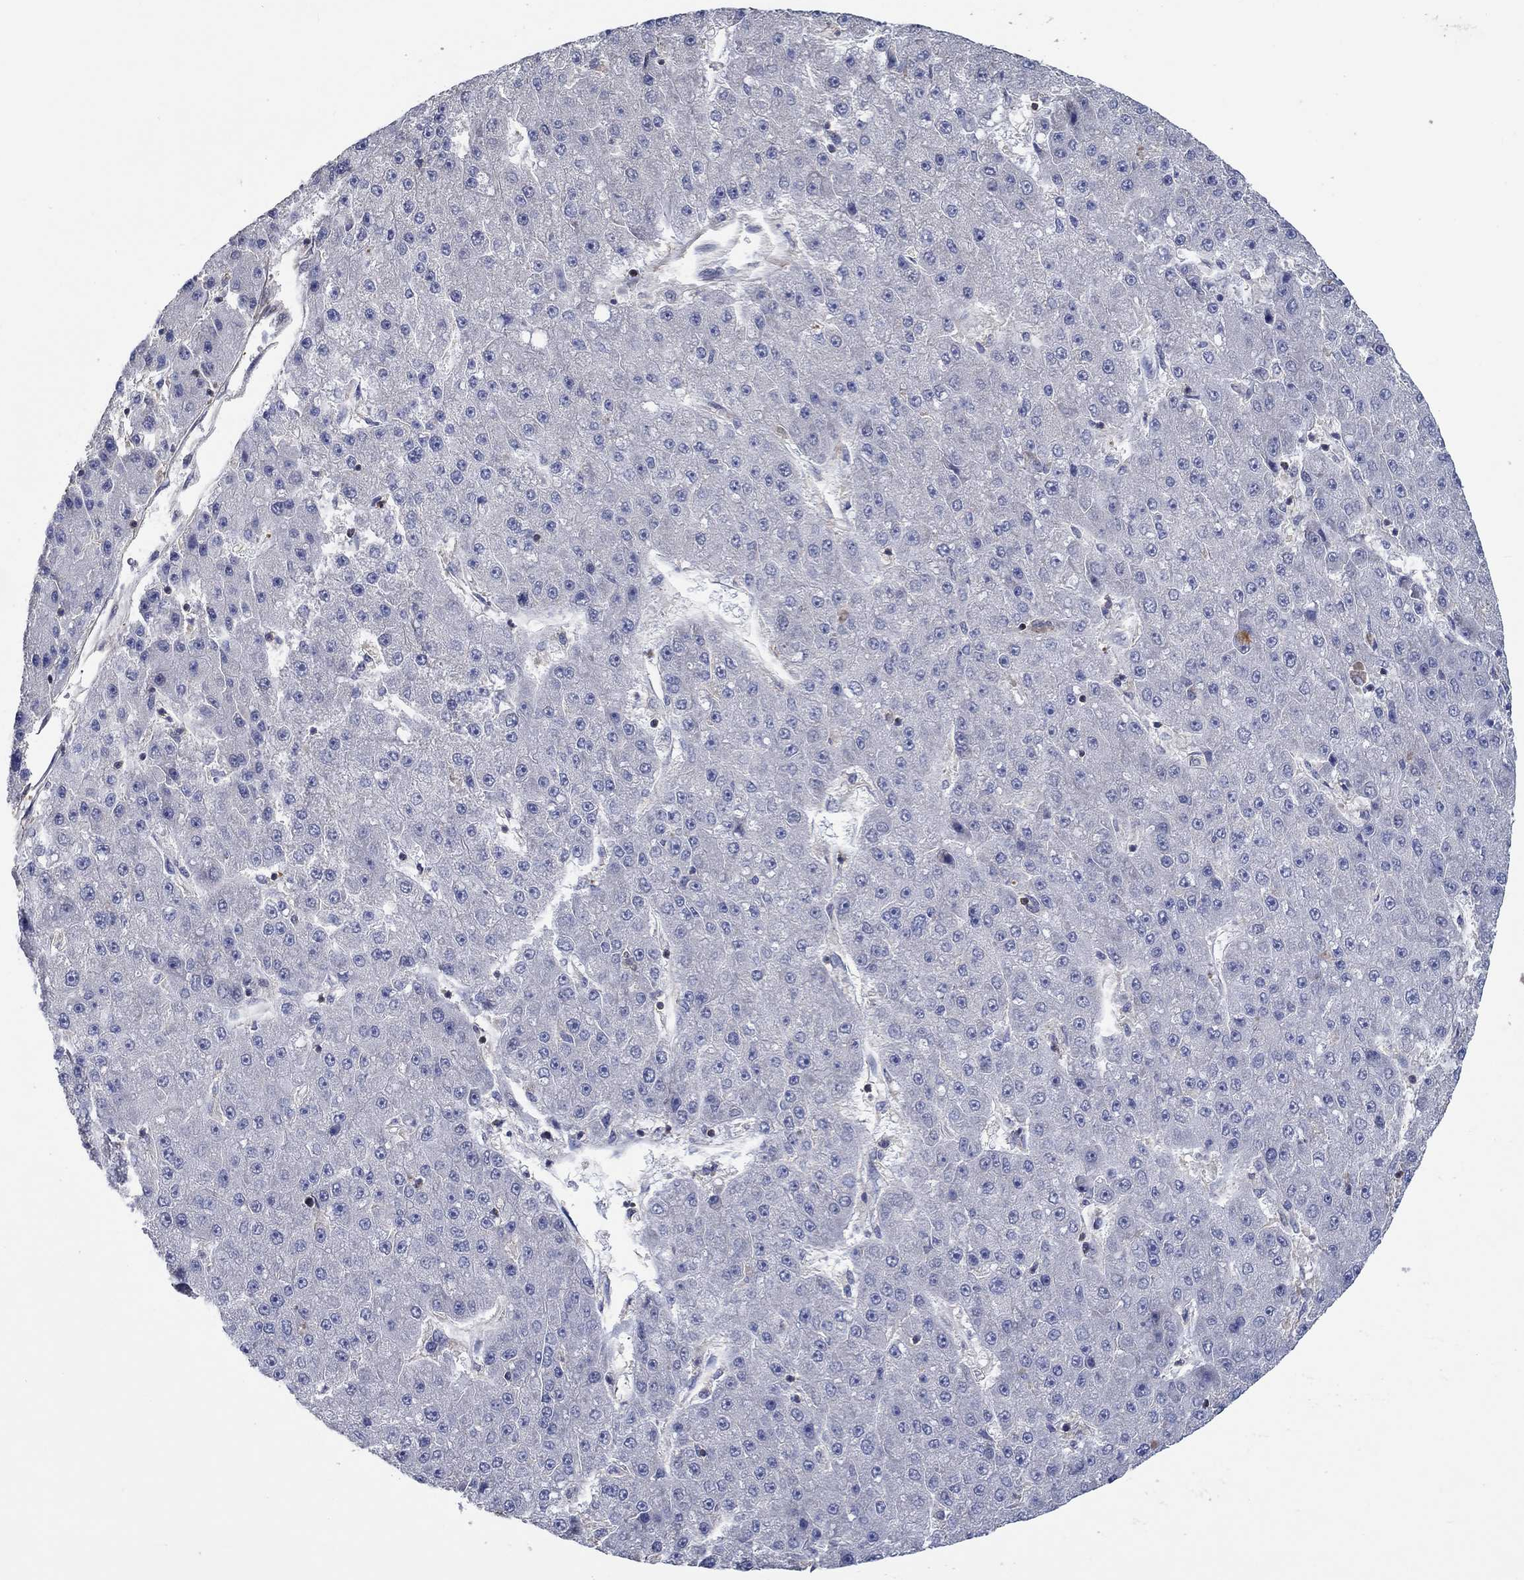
{"staining": {"intensity": "negative", "quantity": "none", "location": "none"}, "tissue": "liver cancer", "cell_type": "Tumor cells", "image_type": "cancer", "snomed": [{"axis": "morphology", "description": "Carcinoma, Hepatocellular, NOS"}, {"axis": "topography", "description": "Liver"}], "caption": "This is an immunohistochemistry micrograph of liver cancer. There is no staining in tumor cells.", "gene": "TNFAIP8L3", "patient": {"sex": "male", "age": 67}}